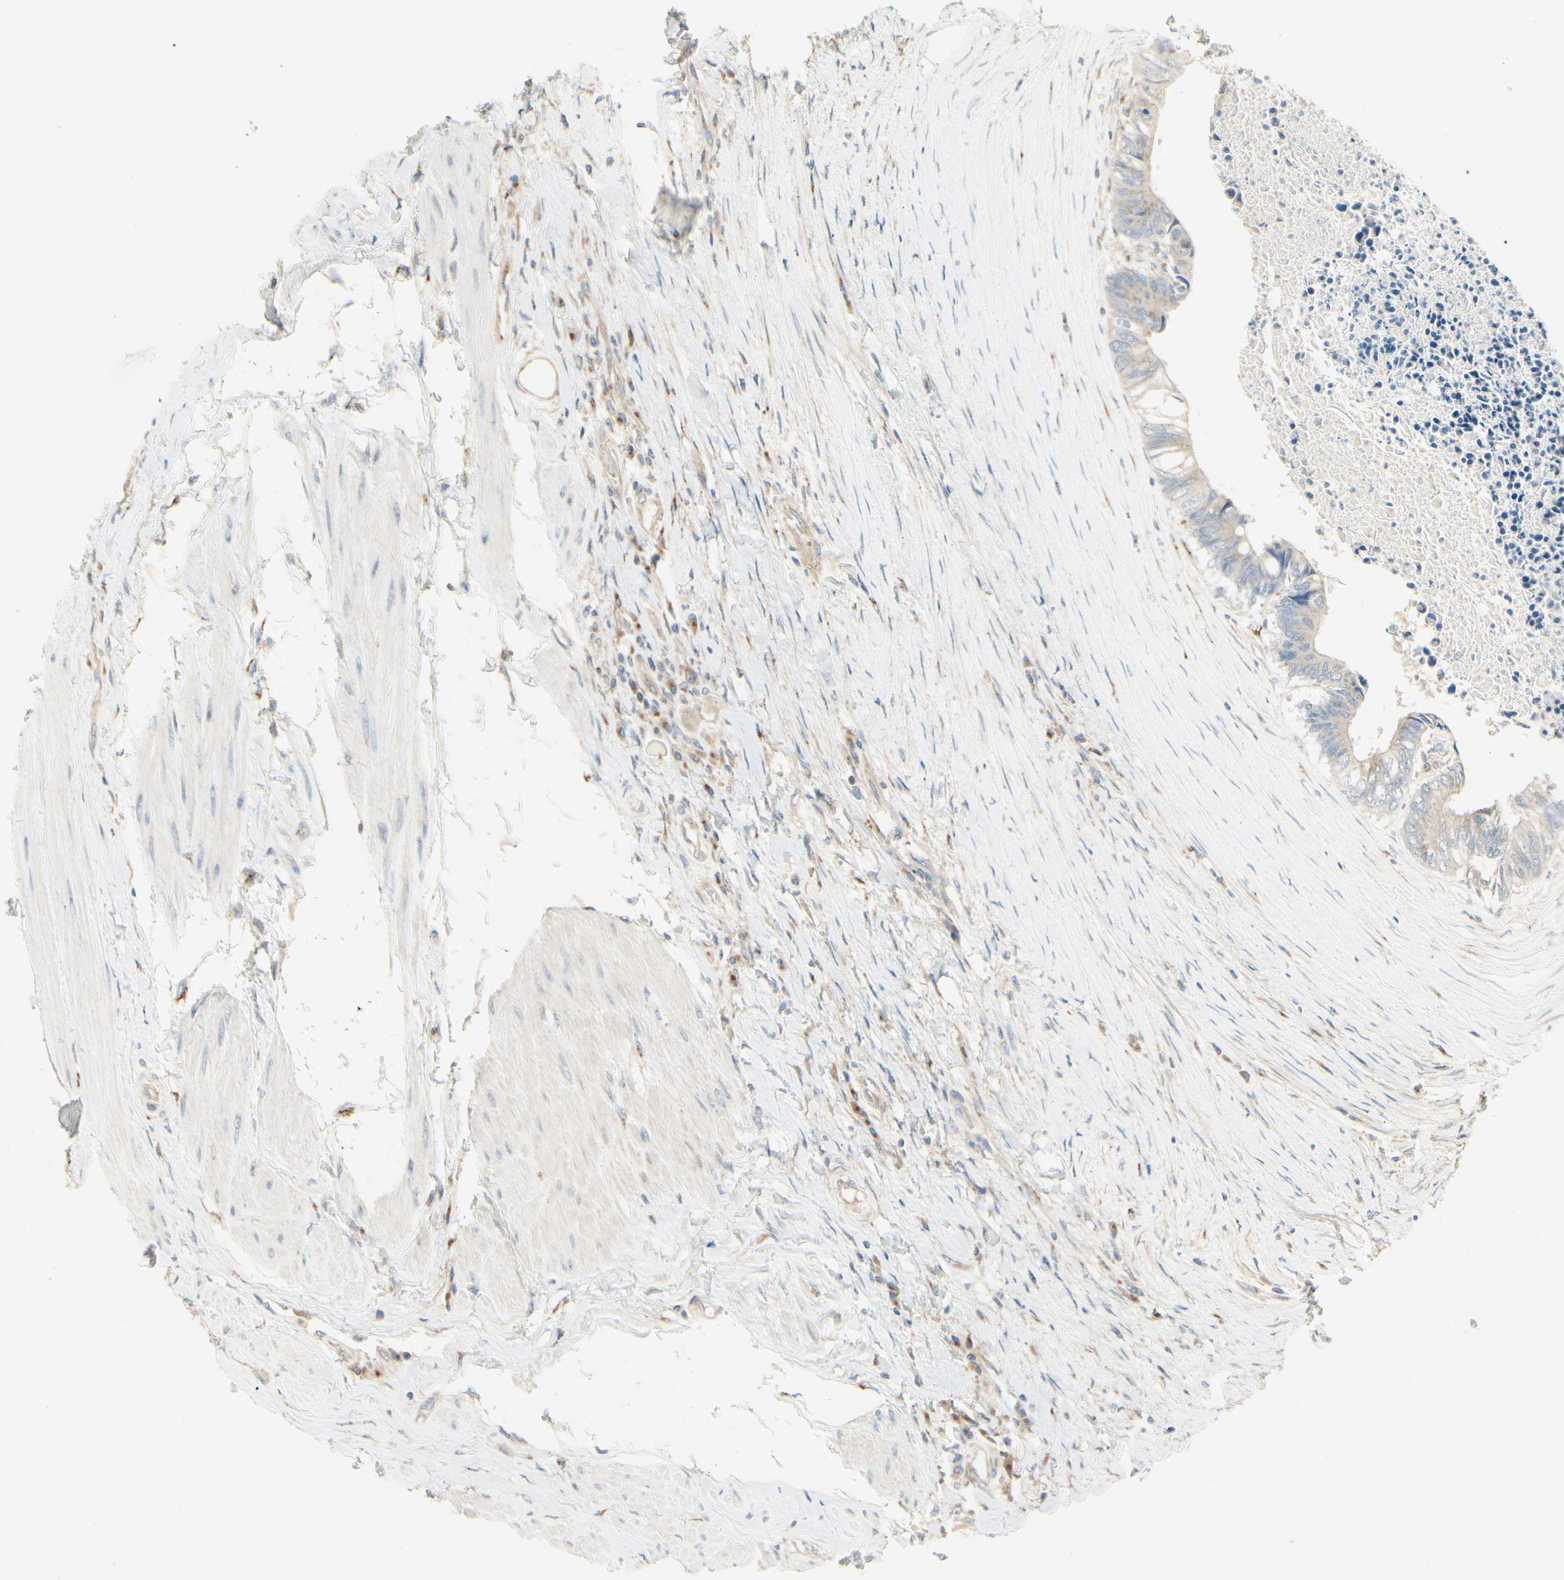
{"staining": {"intensity": "weak", "quantity": ">75%", "location": "cytoplasmic/membranous"}, "tissue": "colorectal cancer", "cell_type": "Tumor cells", "image_type": "cancer", "snomed": [{"axis": "morphology", "description": "Adenocarcinoma, NOS"}, {"axis": "topography", "description": "Rectum"}], "caption": "Immunohistochemical staining of human adenocarcinoma (colorectal) exhibits weak cytoplasmic/membranous protein staining in about >75% of tumor cells.", "gene": "ABCA3", "patient": {"sex": "male", "age": 63}}